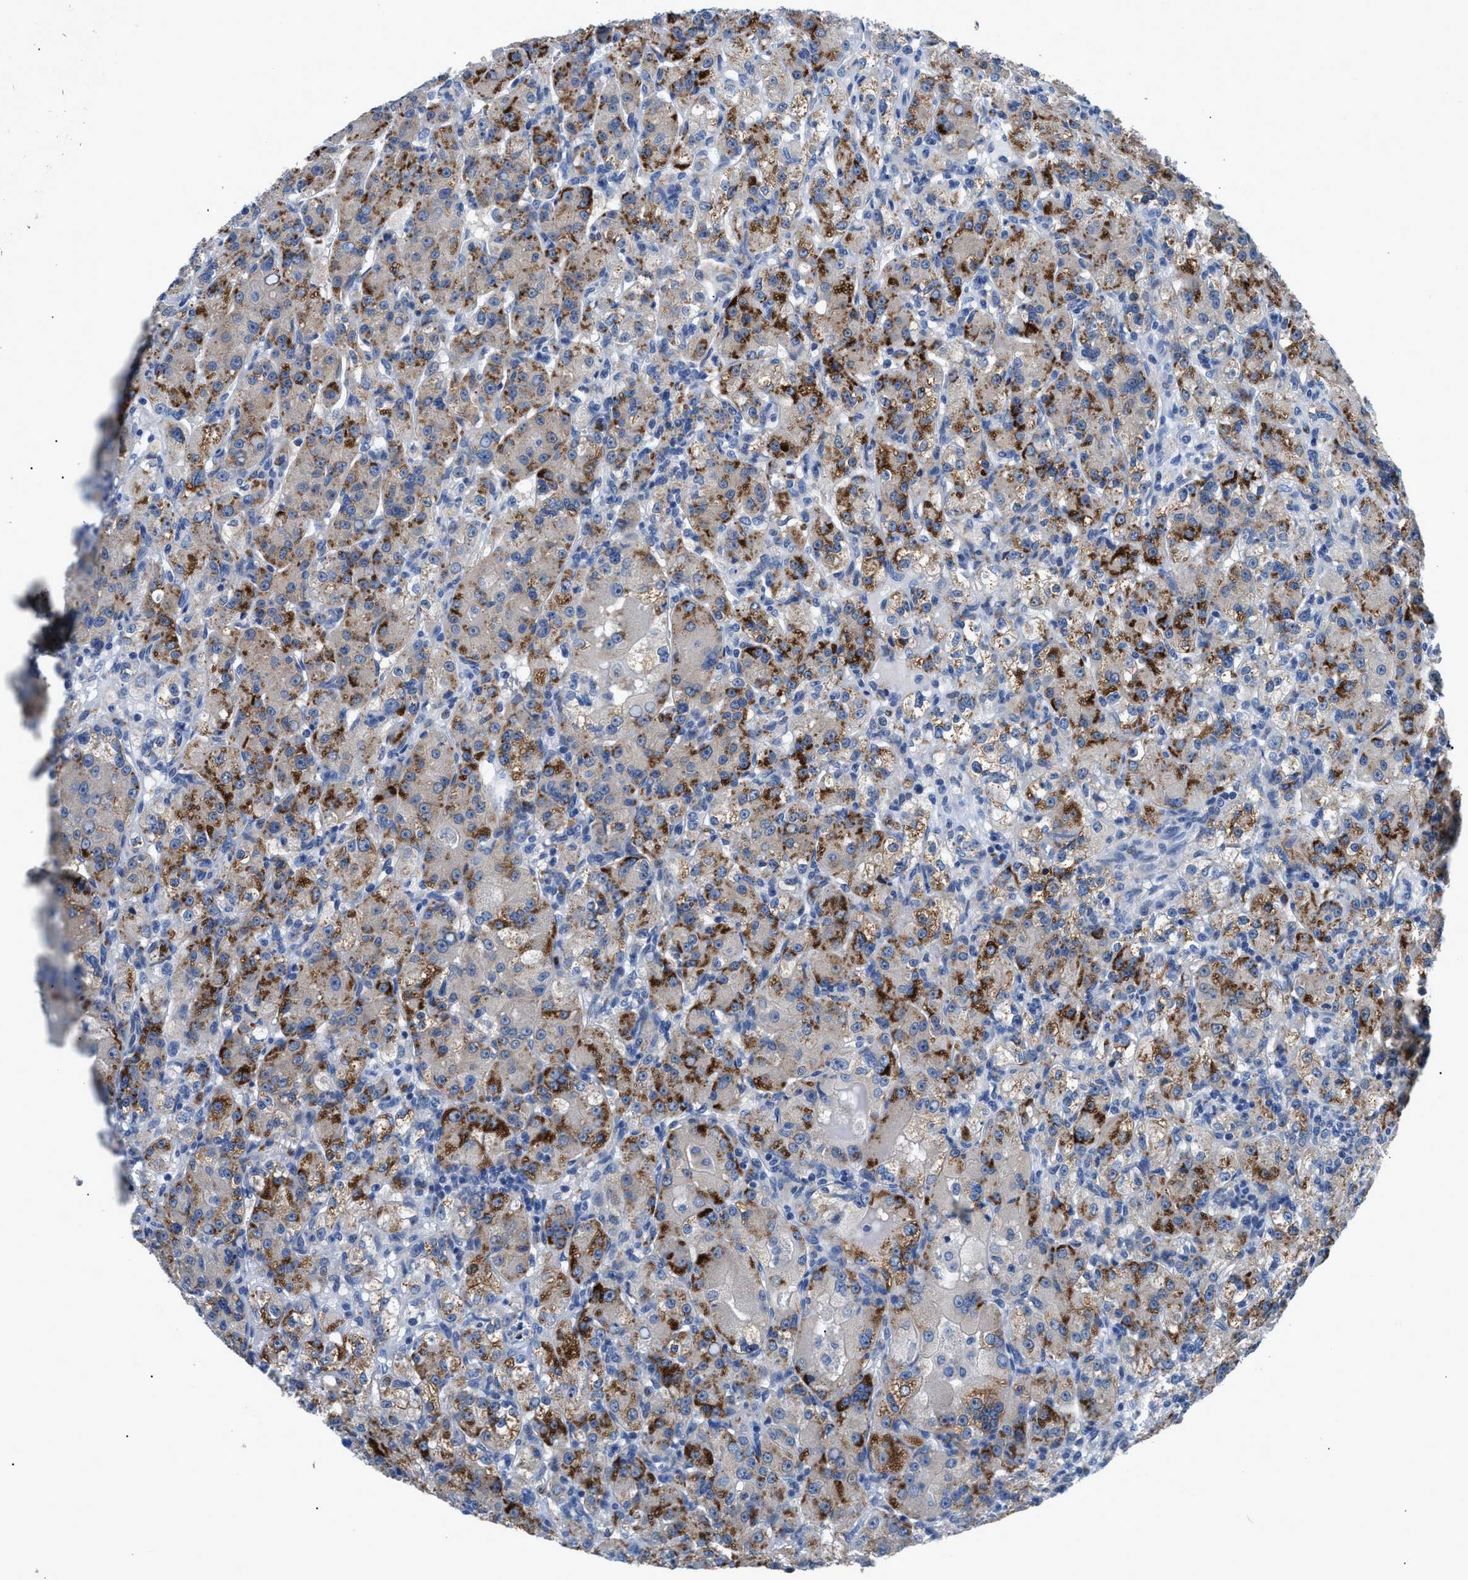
{"staining": {"intensity": "strong", "quantity": ">75%", "location": "cytoplasmic/membranous"}, "tissue": "renal cancer", "cell_type": "Tumor cells", "image_type": "cancer", "snomed": [{"axis": "morphology", "description": "Normal tissue, NOS"}, {"axis": "morphology", "description": "Adenocarcinoma, NOS"}, {"axis": "topography", "description": "Kidney"}], "caption": "Immunohistochemistry (IHC) of human renal adenocarcinoma demonstrates high levels of strong cytoplasmic/membranous positivity in about >75% of tumor cells. The protein is stained brown, and the nuclei are stained in blue (DAB (3,3'-diaminobenzidine) IHC with brightfield microscopy, high magnification).", "gene": "UAP1", "patient": {"sex": "male", "age": 61}}